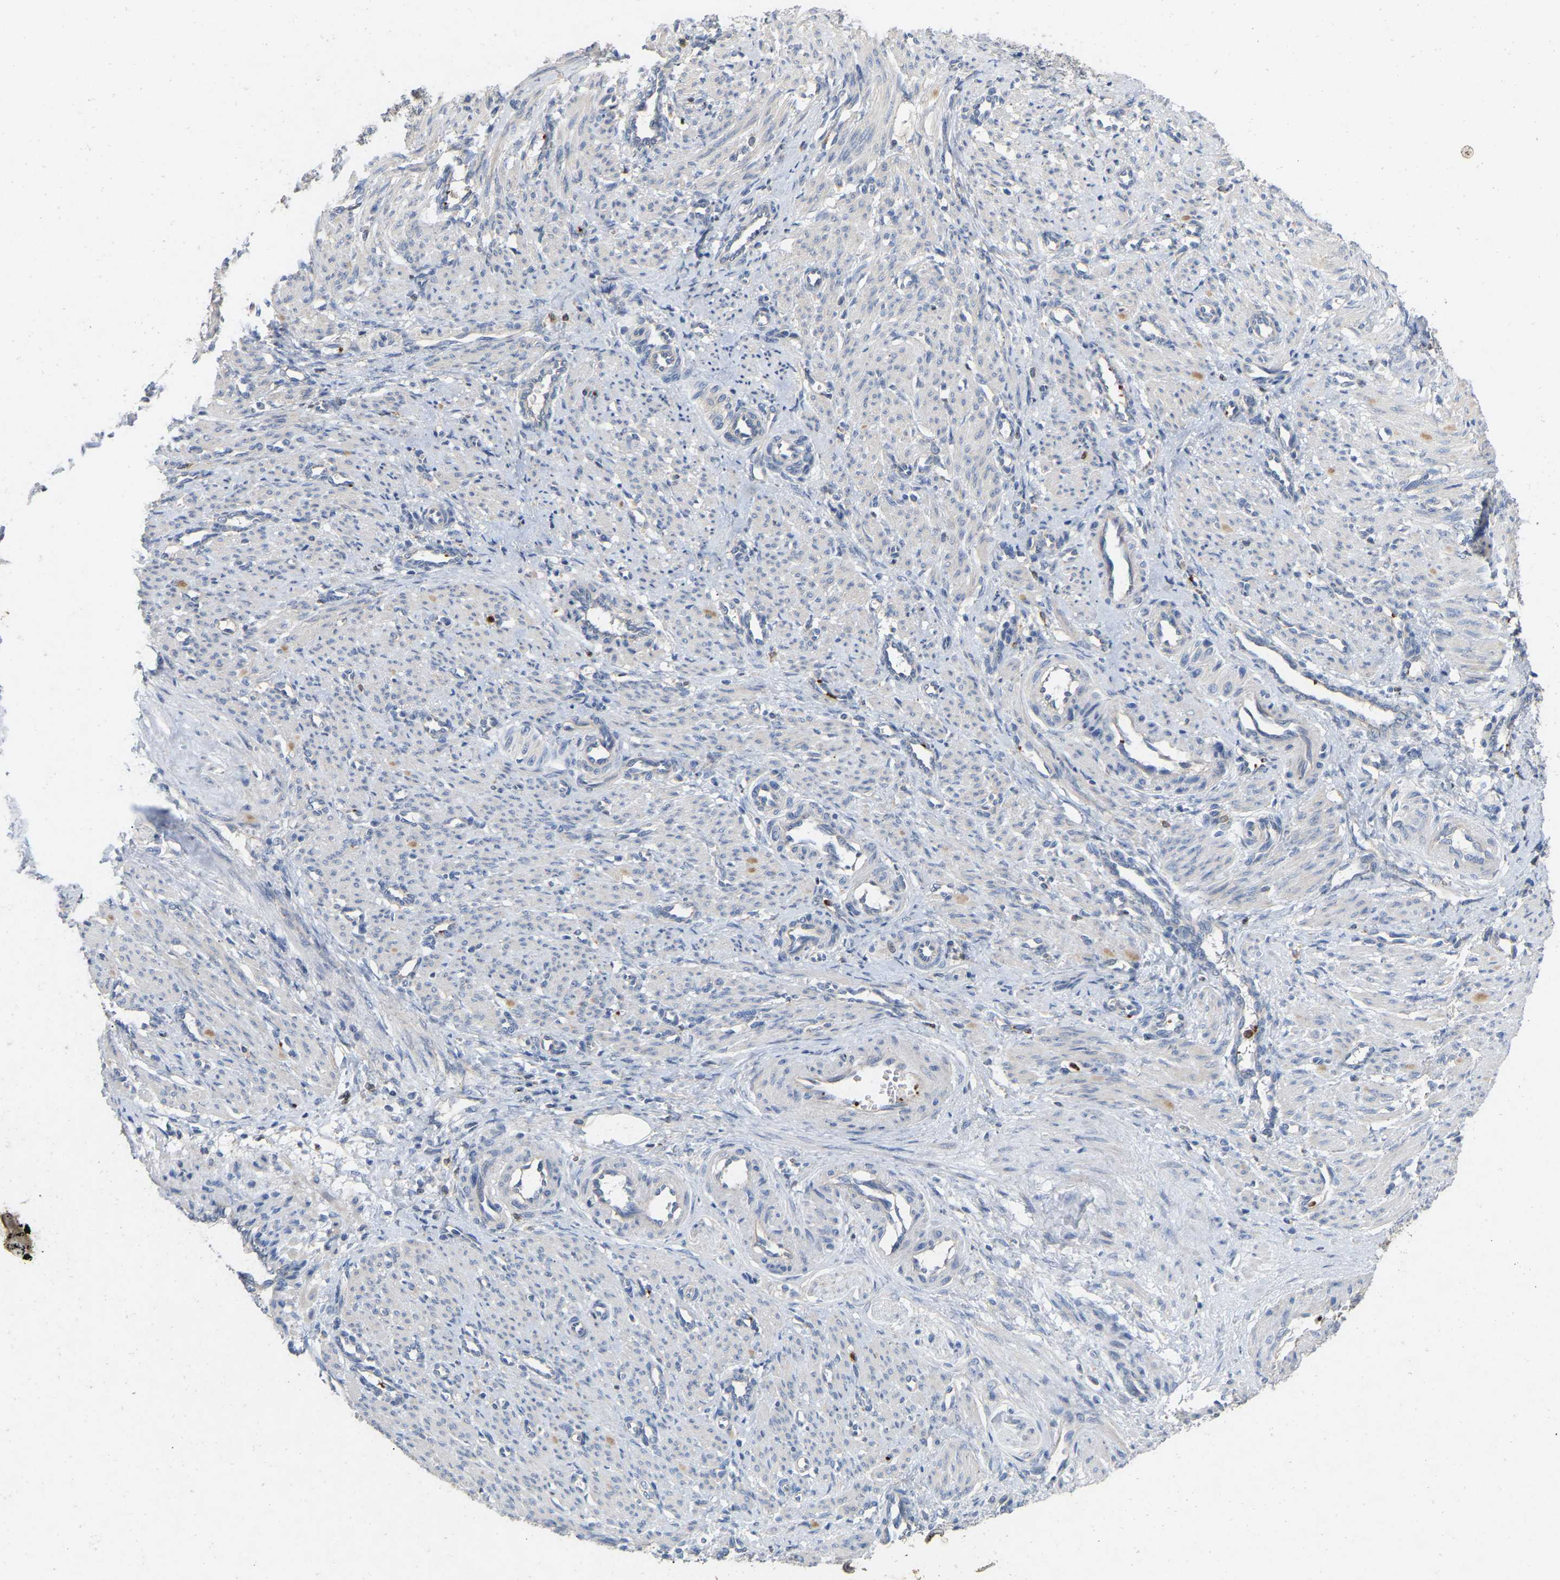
{"staining": {"intensity": "negative", "quantity": "none", "location": "none"}, "tissue": "smooth muscle", "cell_type": "Smooth muscle cells", "image_type": "normal", "snomed": [{"axis": "morphology", "description": "Normal tissue, NOS"}, {"axis": "topography", "description": "Endometrium"}], "caption": "An immunohistochemistry (IHC) micrograph of normal smooth muscle is shown. There is no staining in smooth muscle cells of smooth muscle. (Stains: DAB immunohistochemistry with hematoxylin counter stain, Microscopy: brightfield microscopy at high magnification).", "gene": "RHEB", "patient": {"sex": "female", "age": 33}}